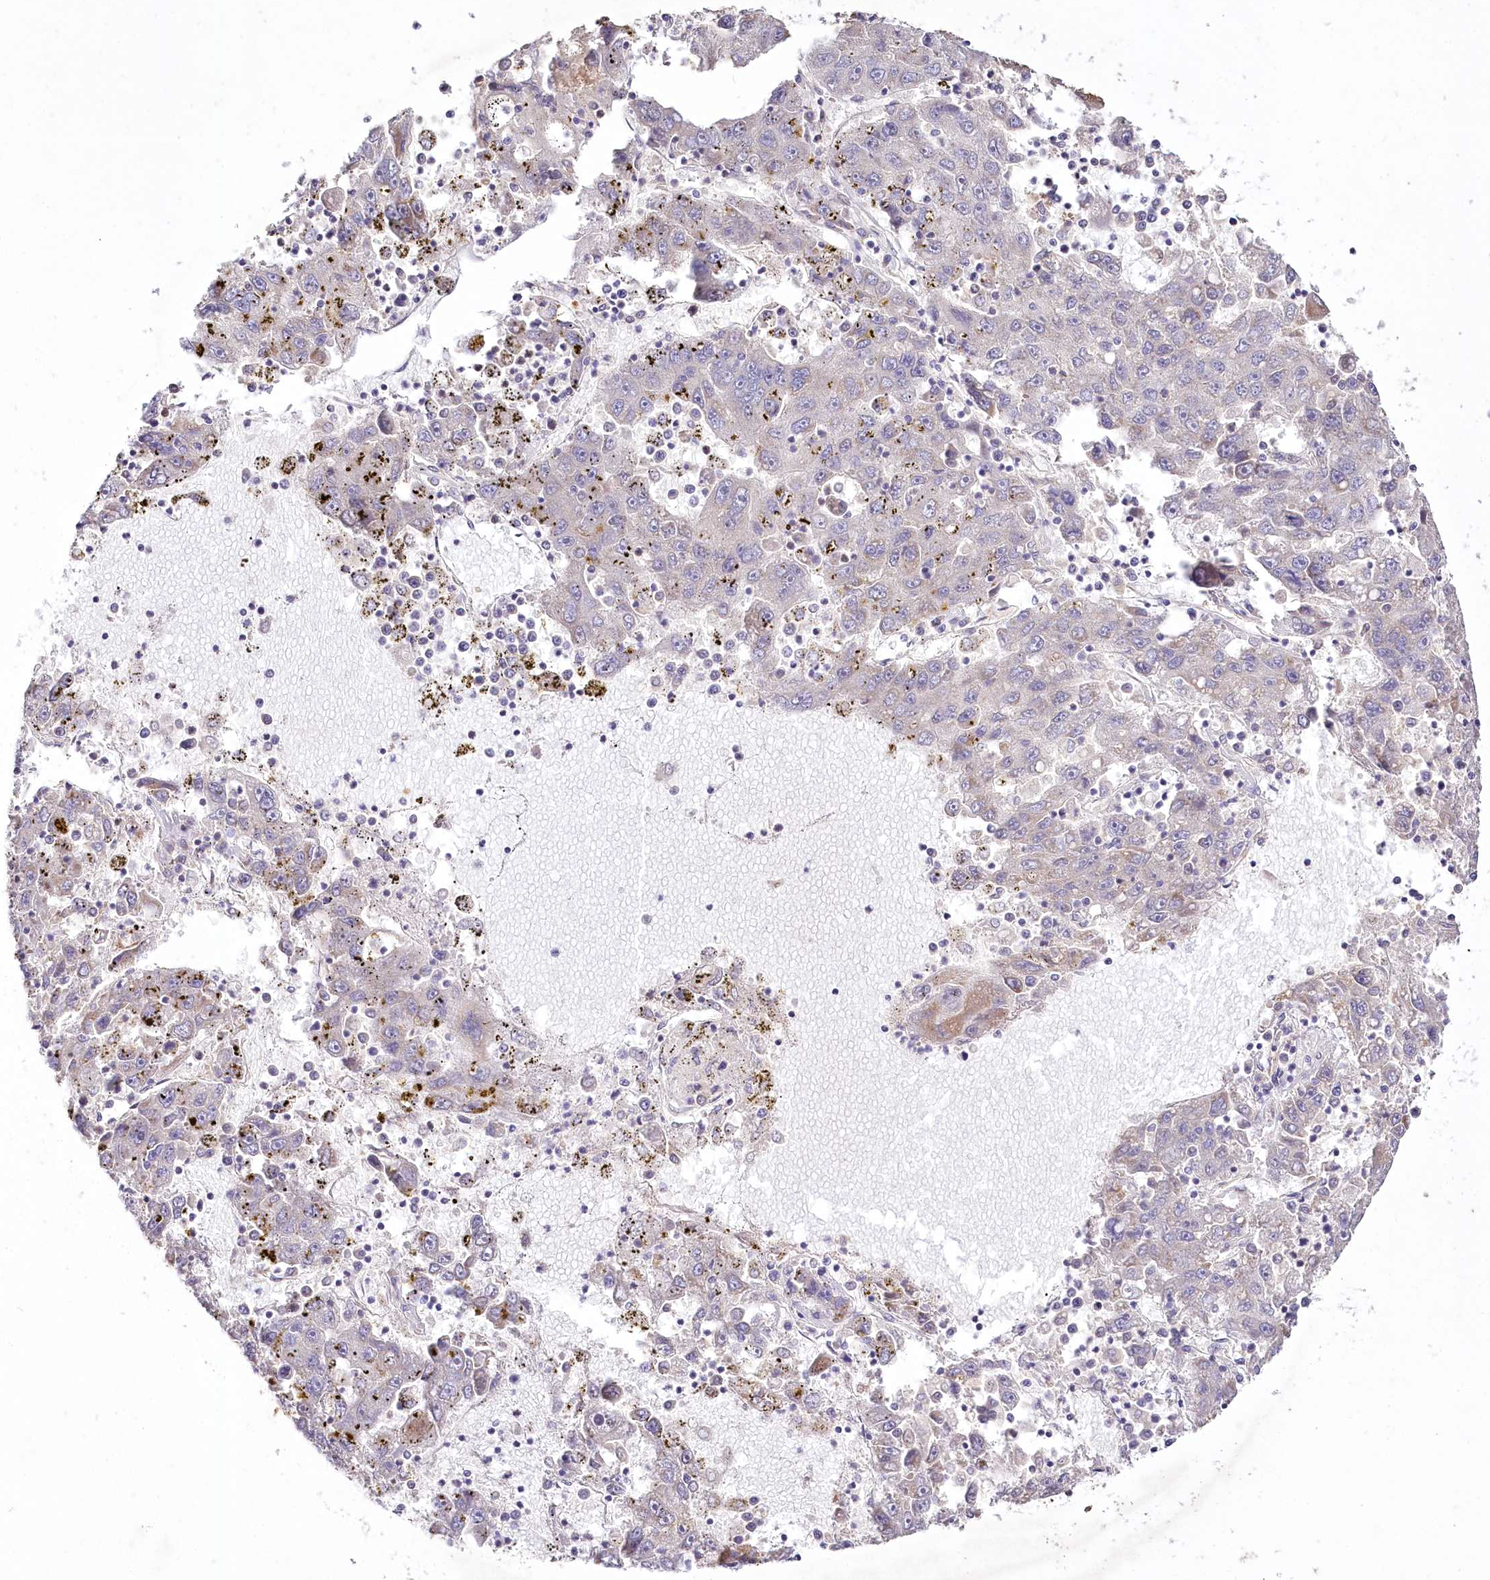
{"staining": {"intensity": "negative", "quantity": "none", "location": "none"}, "tissue": "liver cancer", "cell_type": "Tumor cells", "image_type": "cancer", "snomed": [{"axis": "morphology", "description": "Carcinoma, Hepatocellular, NOS"}, {"axis": "topography", "description": "Liver"}], "caption": "Tumor cells are negative for brown protein staining in liver hepatocellular carcinoma.", "gene": "SH3TC1", "patient": {"sex": "male", "age": 49}}